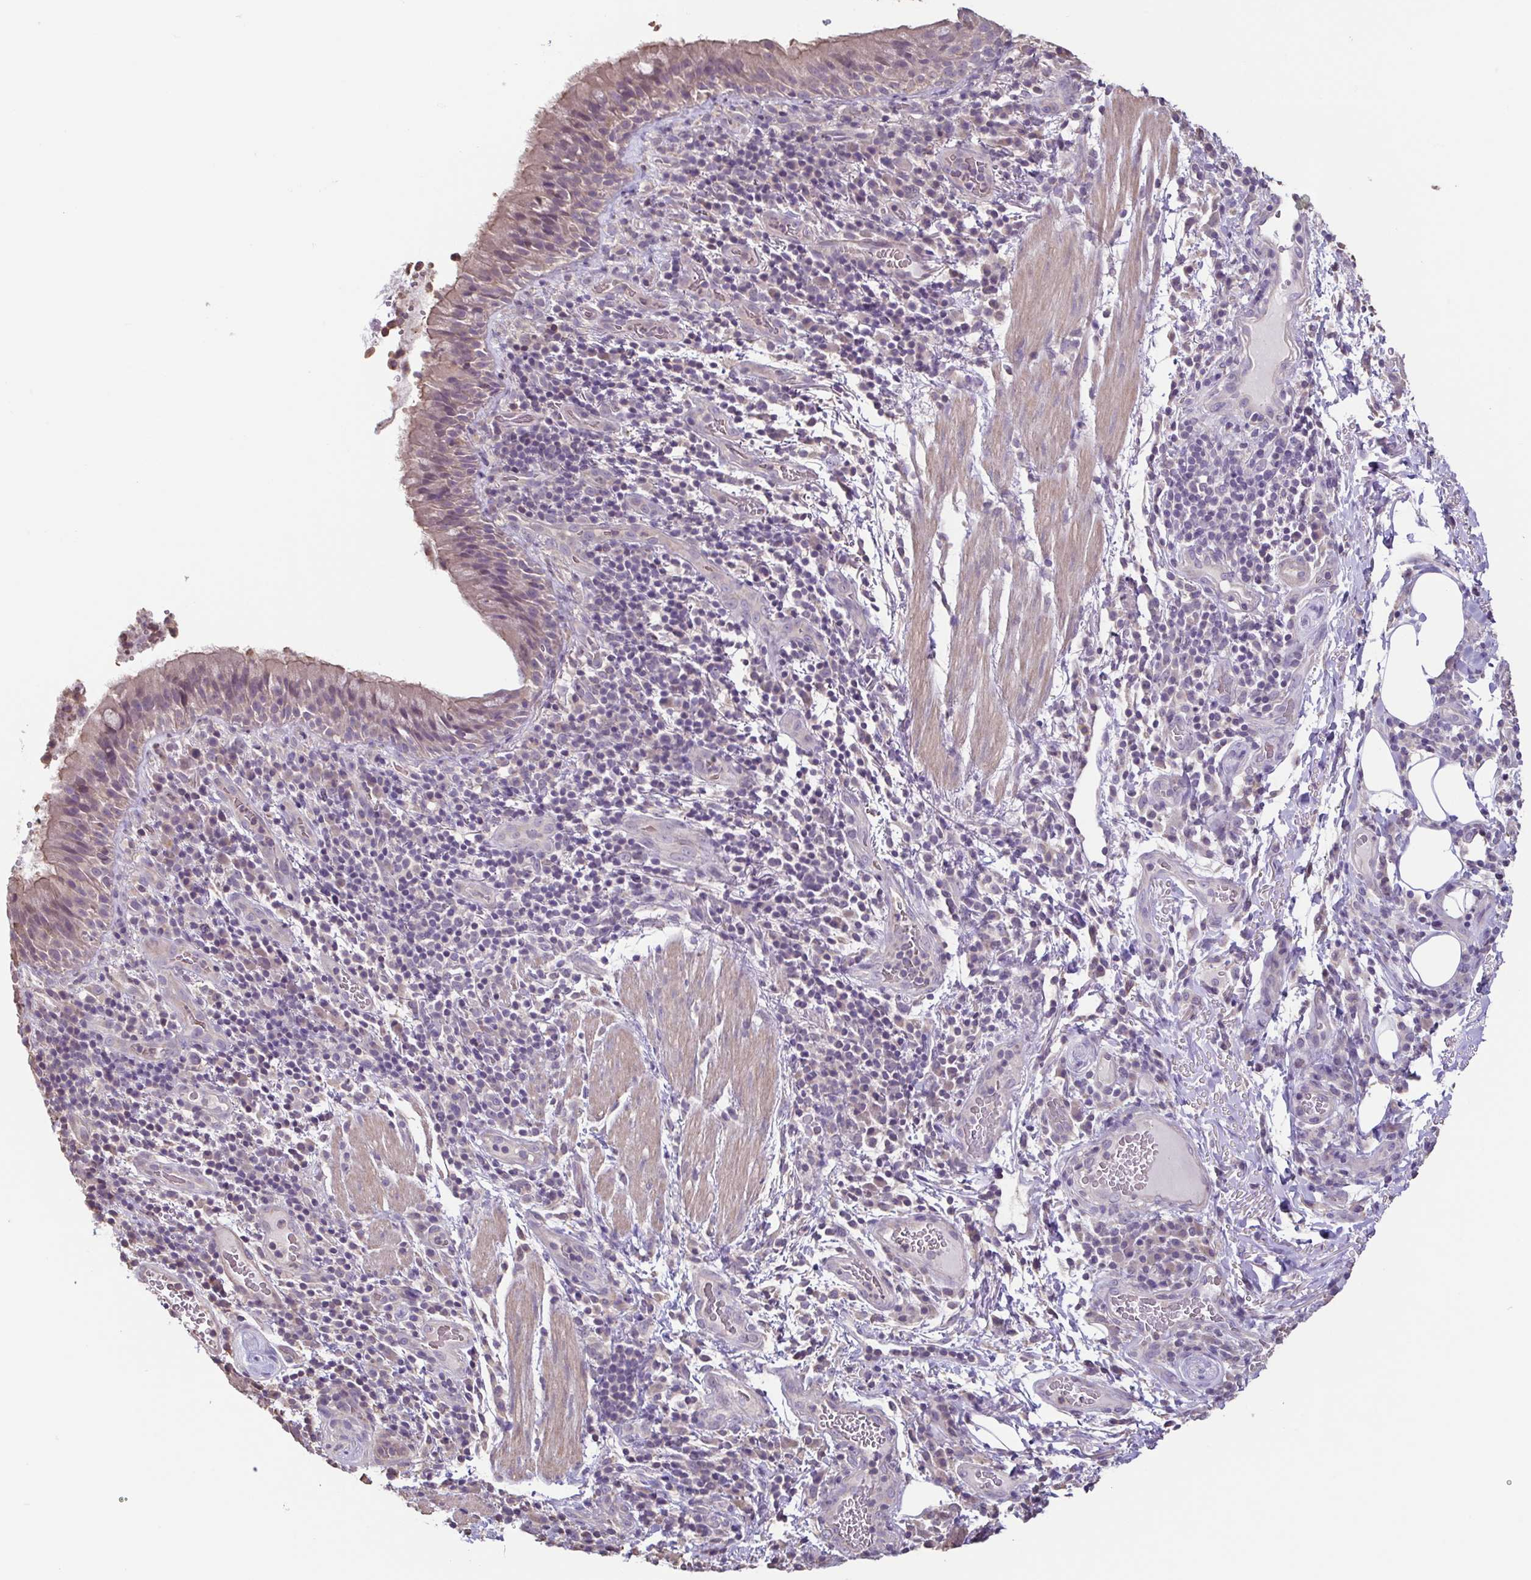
{"staining": {"intensity": "weak", "quantity": "<25%", "location": "cytoplasmic/membranous"}, "tissue": "bronchus", "cell_type": "Respiratory epithelial cells", "image_type": "normal", "snomed": [{"axis": "morphology", "description": "Normal tissue, NOS"}, {"axis": "topography", "description": "Lymph node"}, {"axis": "topography", "description": "Bronchus"}], "caption": "DAB (3,3'-diaminobenzidine) immunohistochemical staining of benign bronchus shows no significant staining in respiratory epithelial cells. (DAB IHC visualized using brightfield microscopy, high magnification).", "gene": "ACTRT2", "patient": {"sex": "male", "age": 56}}